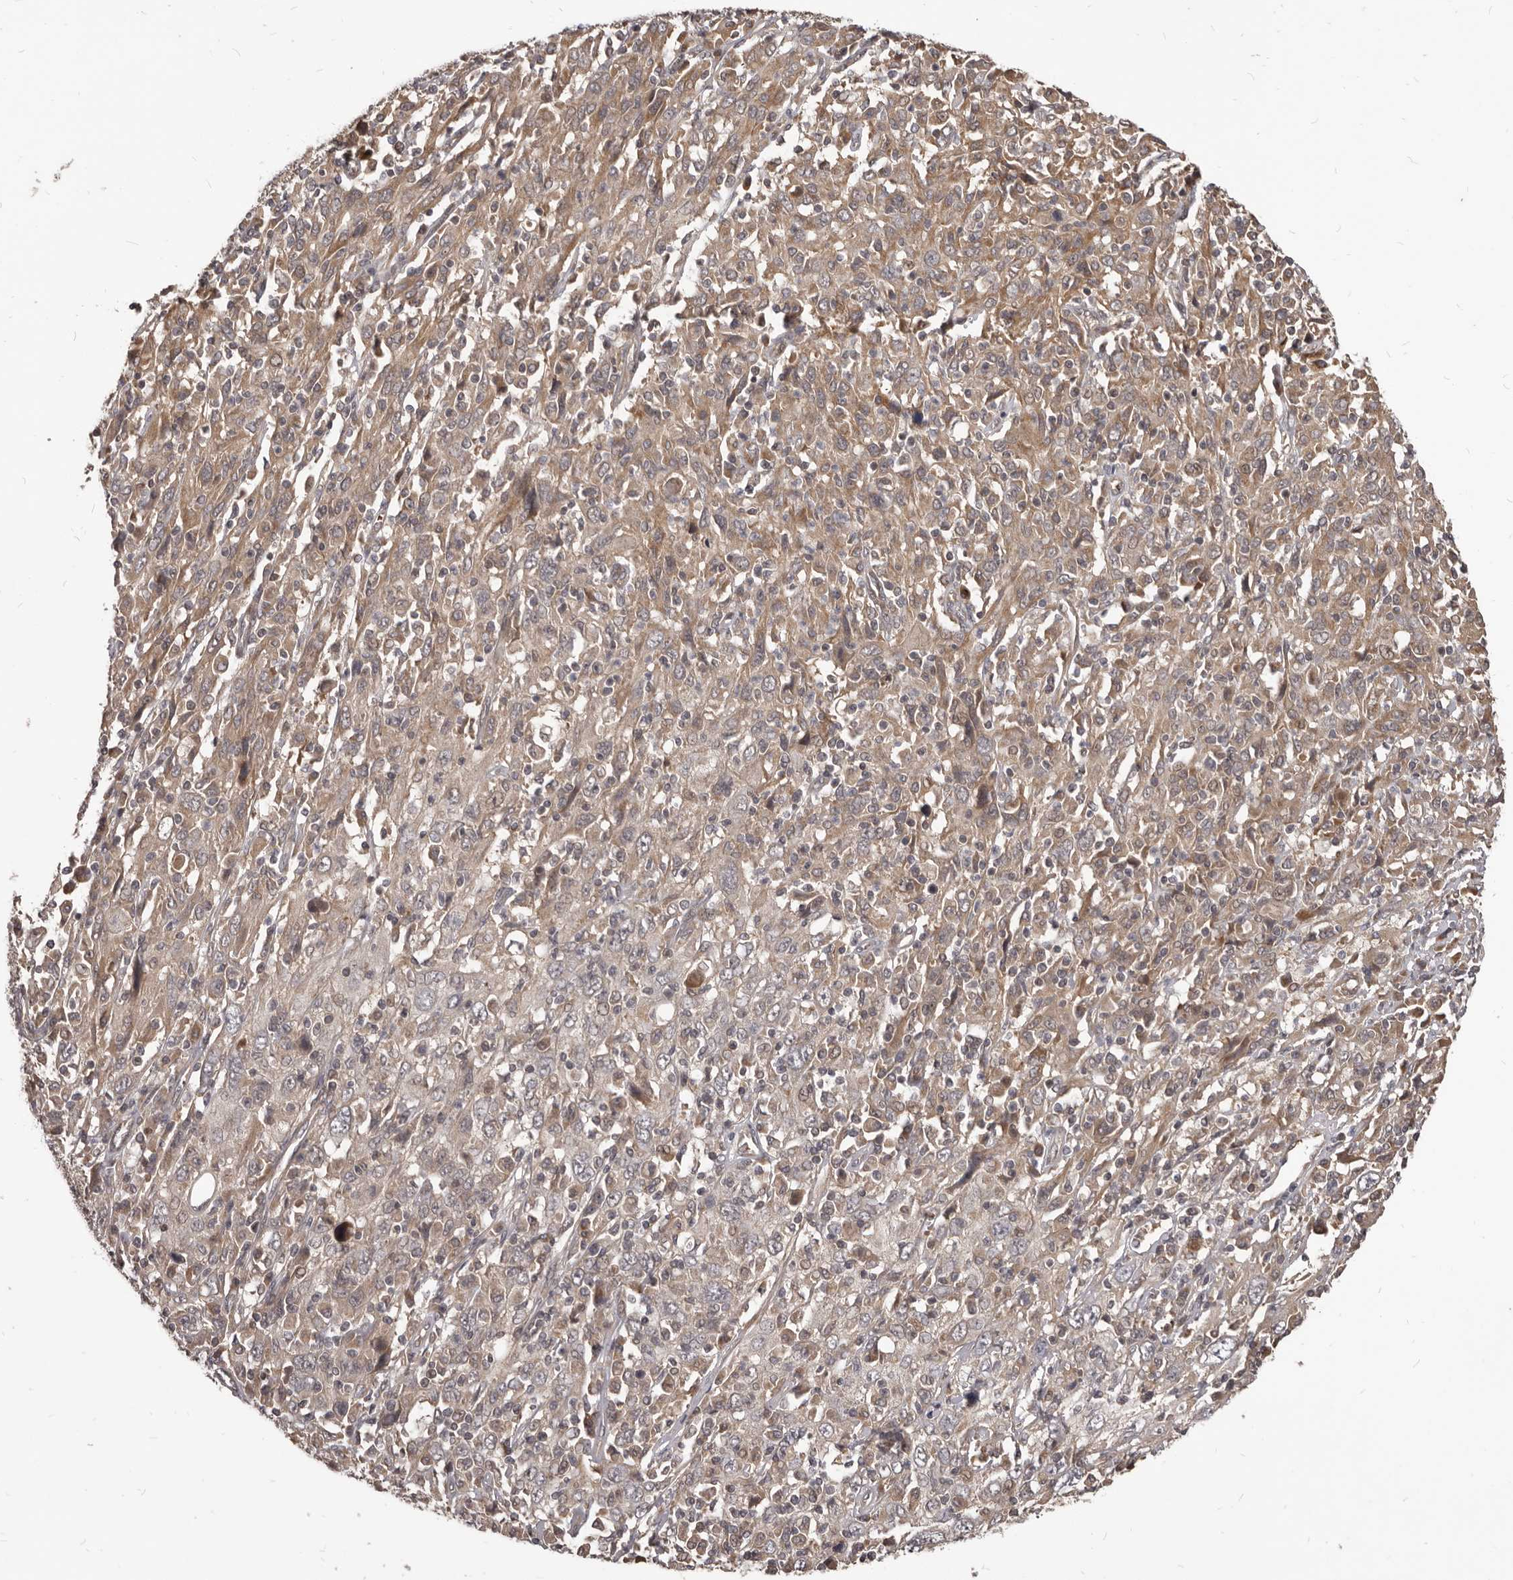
{"staining": {"intensity": "weak", "quantity": ">75%", "location": "cytoplasmic/membranous"}, "tissue": "cervical cancer", "cell_type": "Tumor cells", "image_type": "cancer", "snomed": [{"axis": "morphology", "description": "Squamous cell carcinoma, NOS"}, {"axis": "topography", "description": "Cervix"}], "caption": "An image of cervical cancer stained for a protein shows weak cytoplasmic/membranous brown staining in tumor cells.", "gene": "GABPB2", "patient": {"sex": "female", "age": 46}}